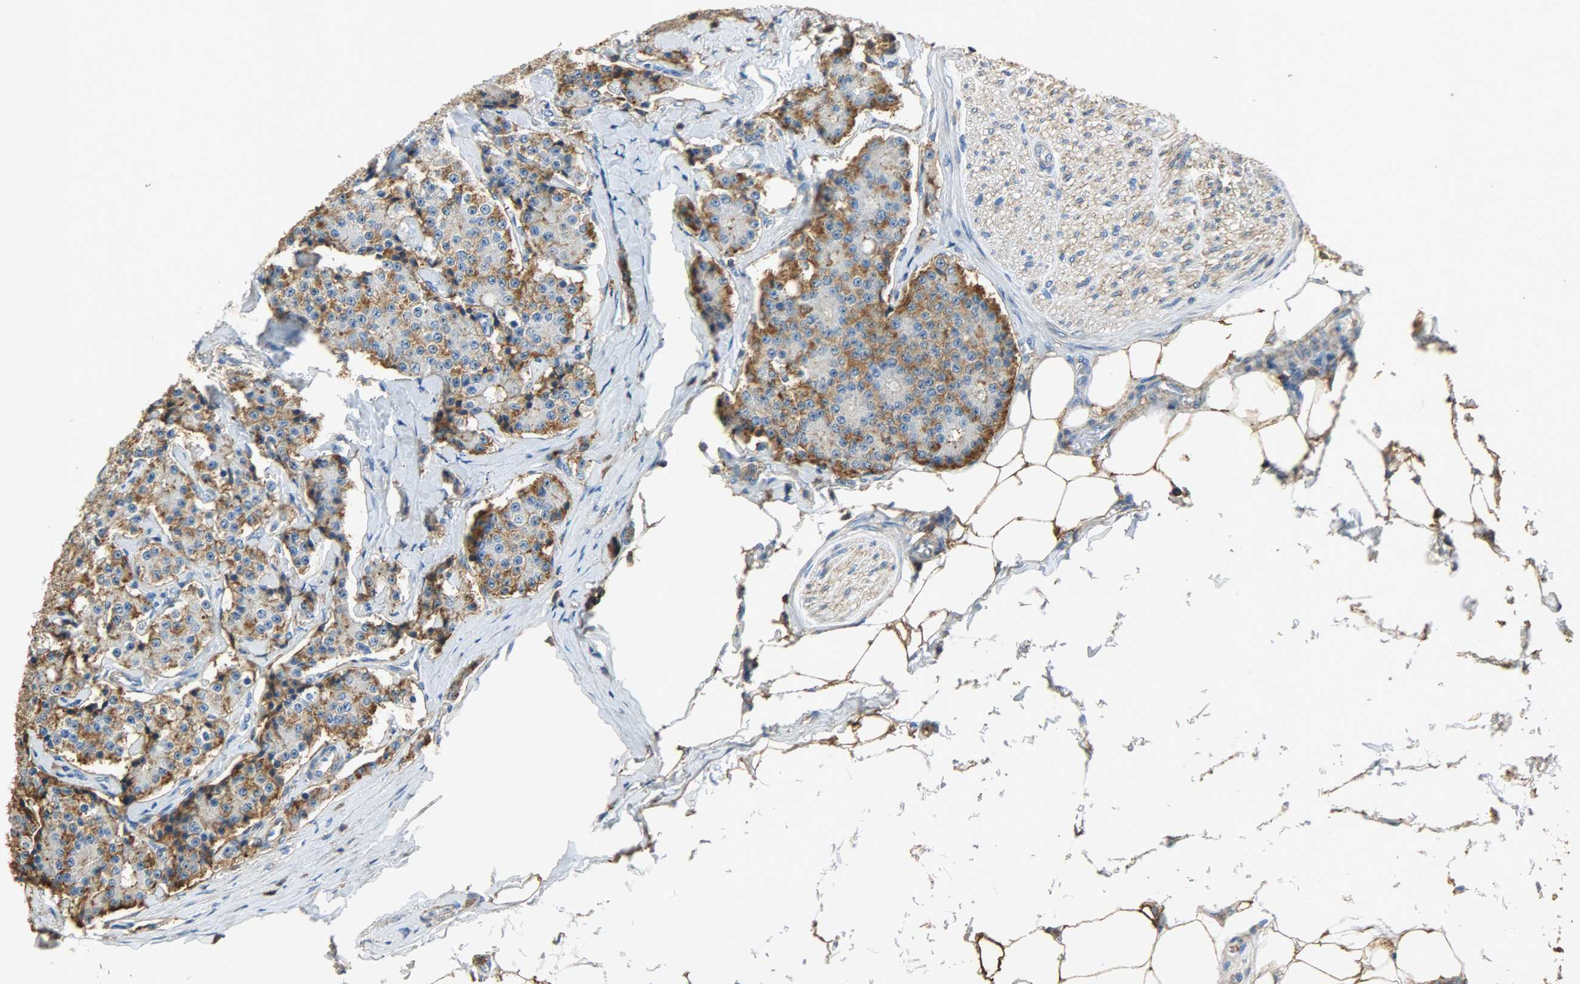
{"staining": {"intensity": "moderate", "quantity": ">75%", "location": "cytoplasmic/membranous"}, "tissue": "carcinoid", "cell_type": "Tumor cells", "image_type": "cancer", "snomed": [{"axis": "morphology", "description": "Carcinoid, malignant, NOS"}, {"axis": "topography", "description": "Colon"}], "caption": "Malignant carcinoid tissue exhibits moderate cytoplasmic/membranous expression in about >75% of tumor cells, visualized by immunohistochemistry.", "gene": "ANXA6", "patient": {"sex": "female", "age": 61}}